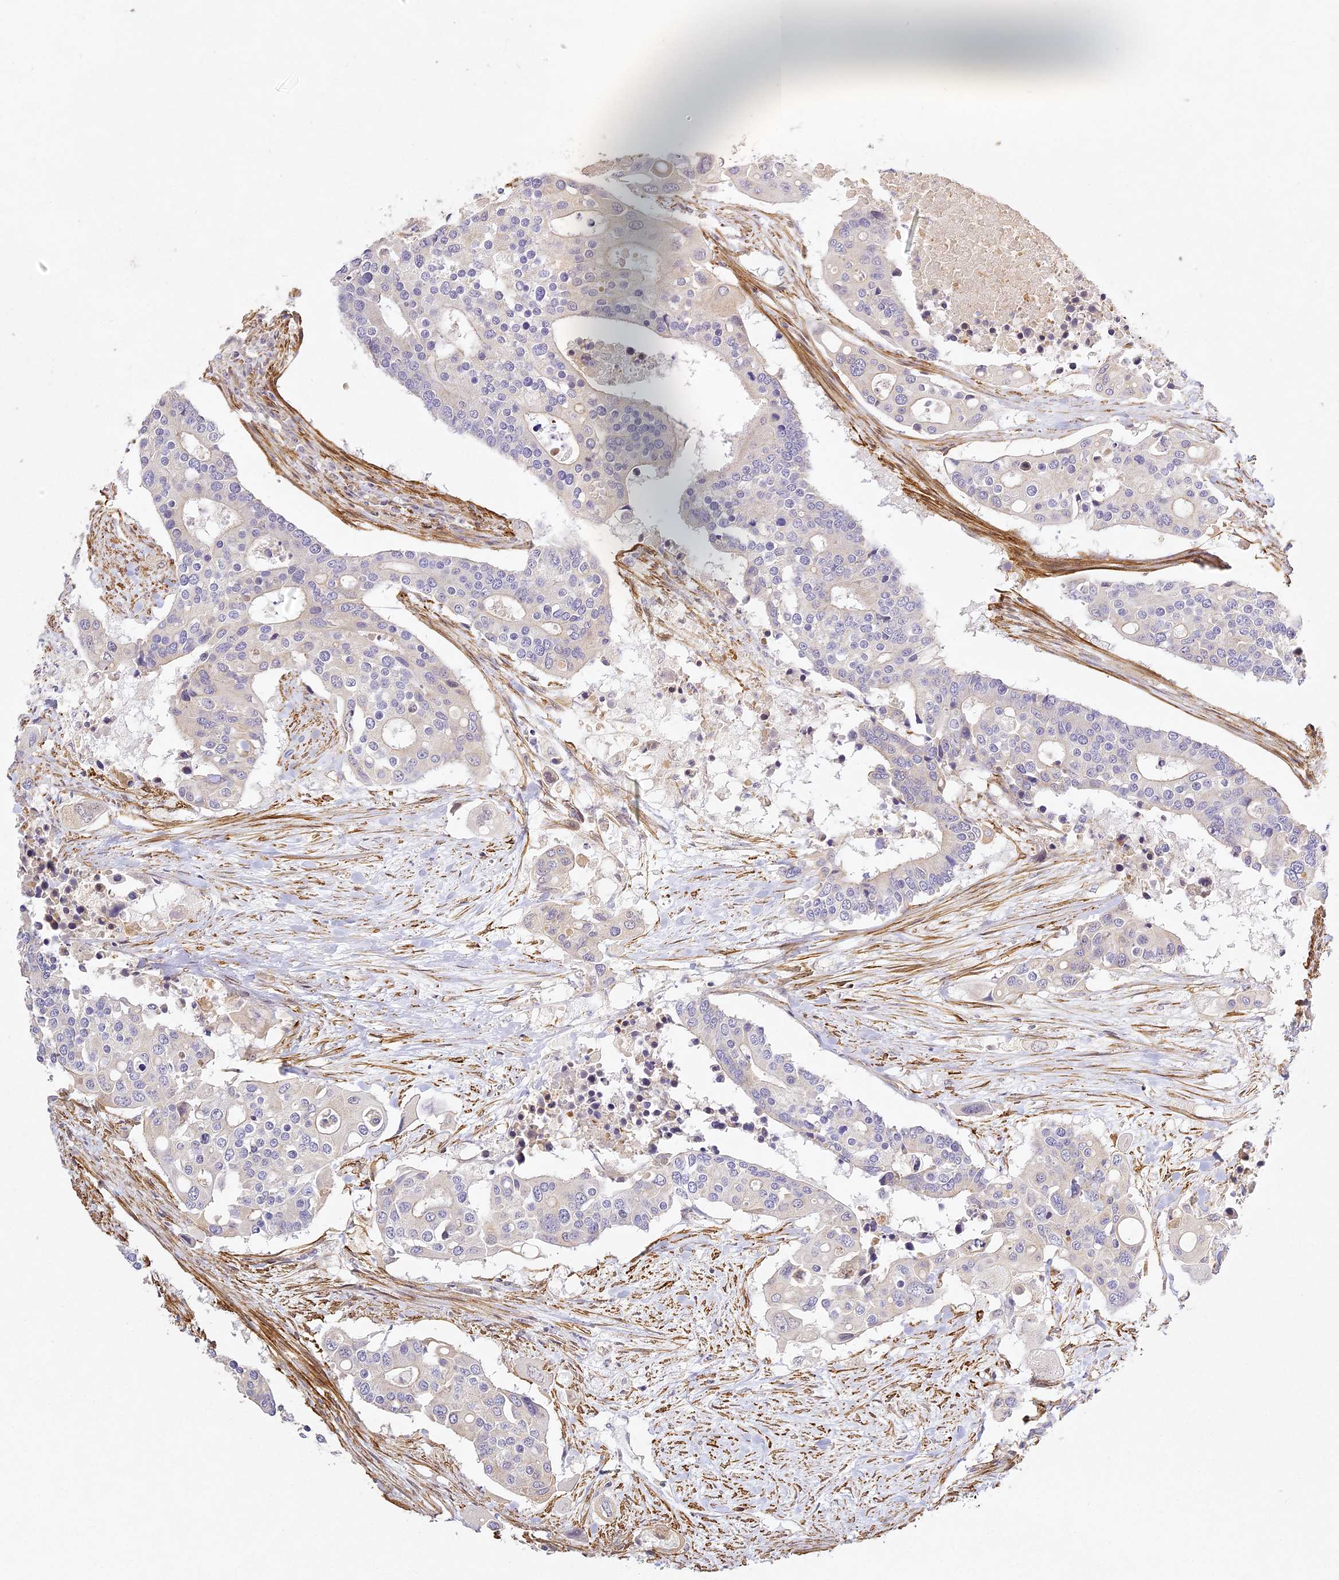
{"staining": {"intensity": "negative", "quantity": "none", "location": "none"}, "tissue": "colorectal cancer", "cell_type": "Tumor cells", "image_type": "cancer", "snomed": [{"axis": "morphology", "description": "Adenocarcinoma, NOS"}, {"axis": "topography", "description": "Colon"}], "caption": "Image shows no protein staining in tumor cells of colorectal adenocarcinoma tissue.", "gene": "MED28", "patient": {"sex": "male", "age": 77}}